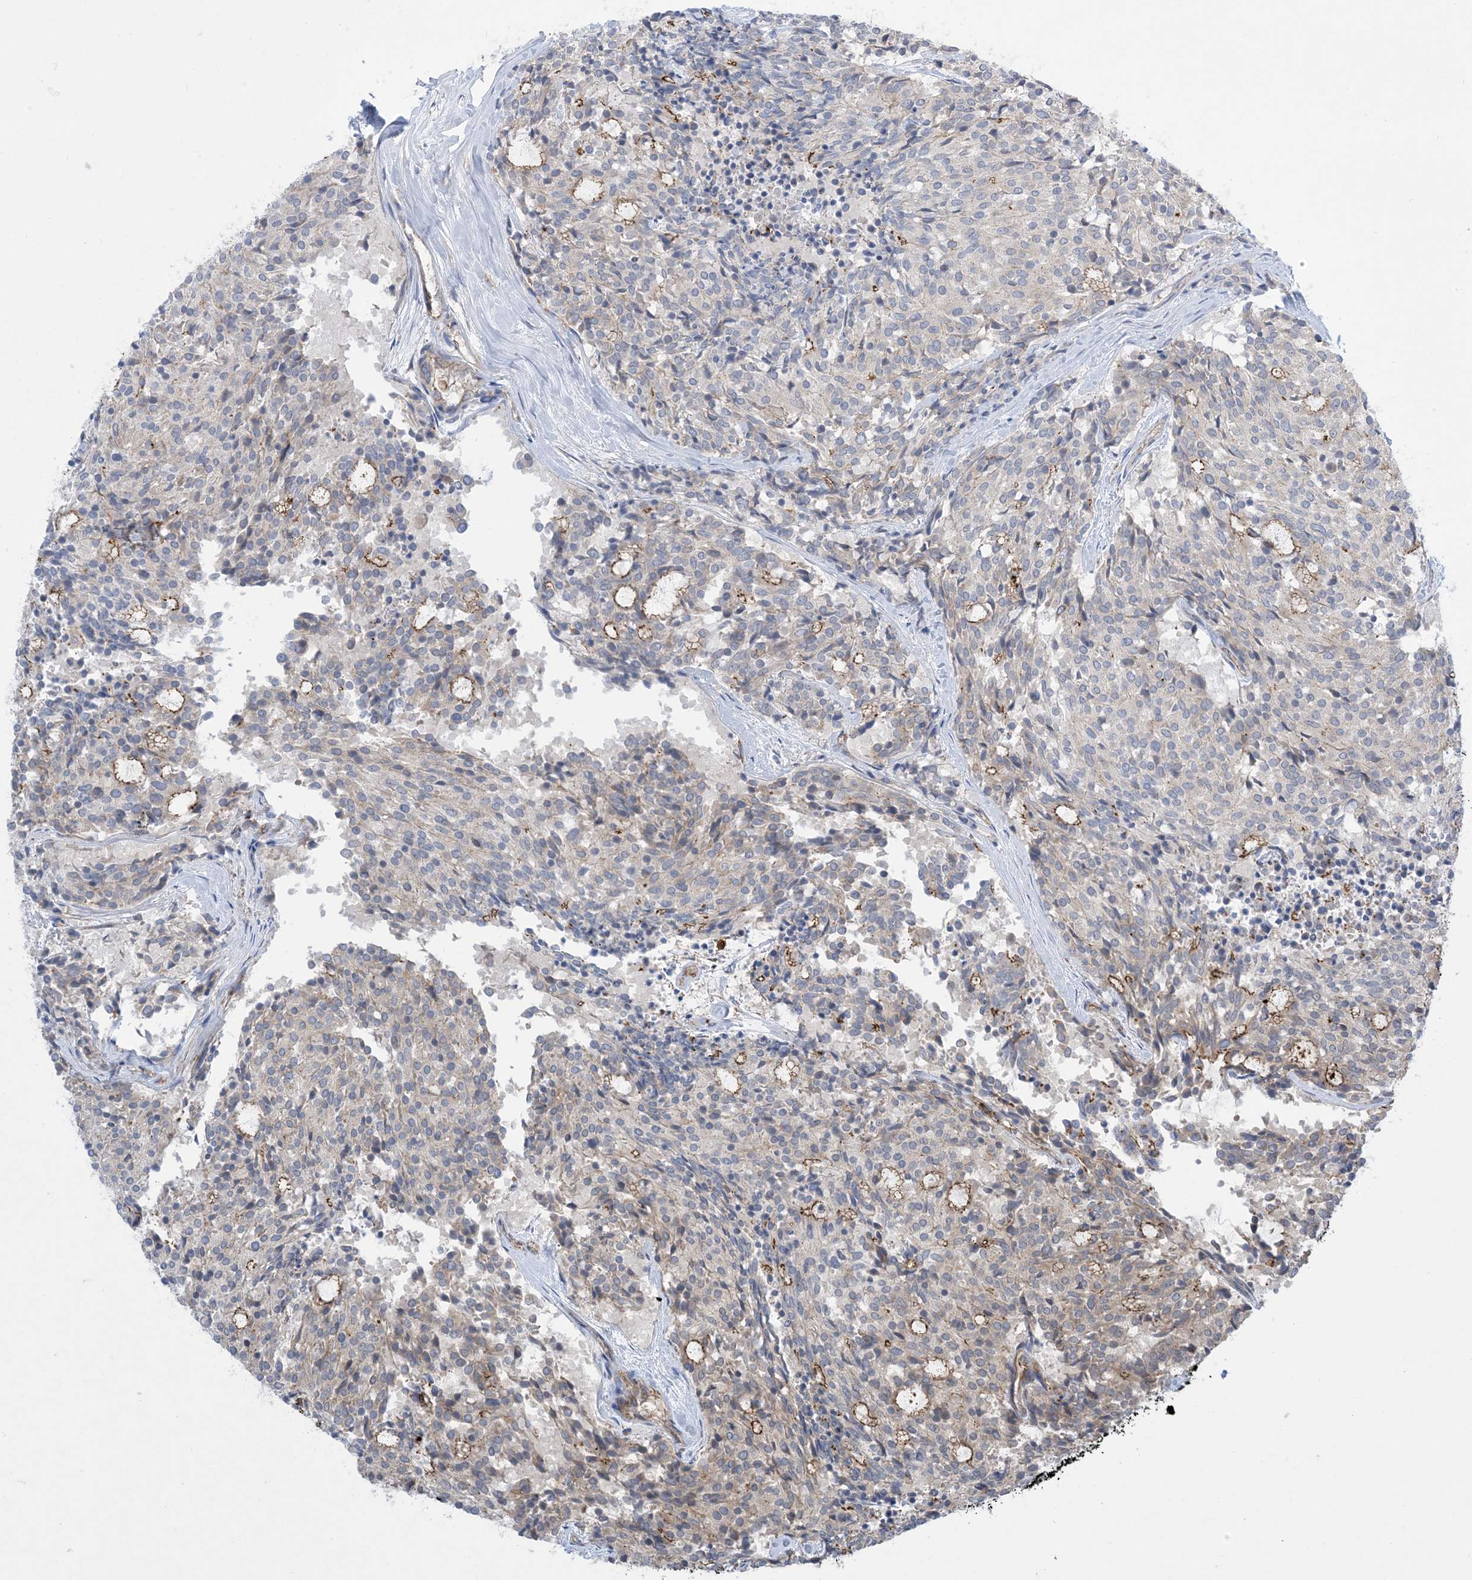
{"staining": {"intensity": "negative", "quantity": "none", "location": "none"}, "tissue": "carcinoid", "cell_type": "Tumor cells", "image_type": "cancer", "snomed": [{"axis": "morphology", "description": "Carcinoid, malignant, NOS"}, {"axis": "topography", "description": "Pancreas"}], "caption": "Carcinoid was stained to show a protein in brown. There is no significant staining in tumor cells. (DAB (3,3'-diaminobenzidine) immunohistochemistry (IHC), high magnification).", "gene": "OTOP1", "patient": {"sex": "female", "age": 54}}